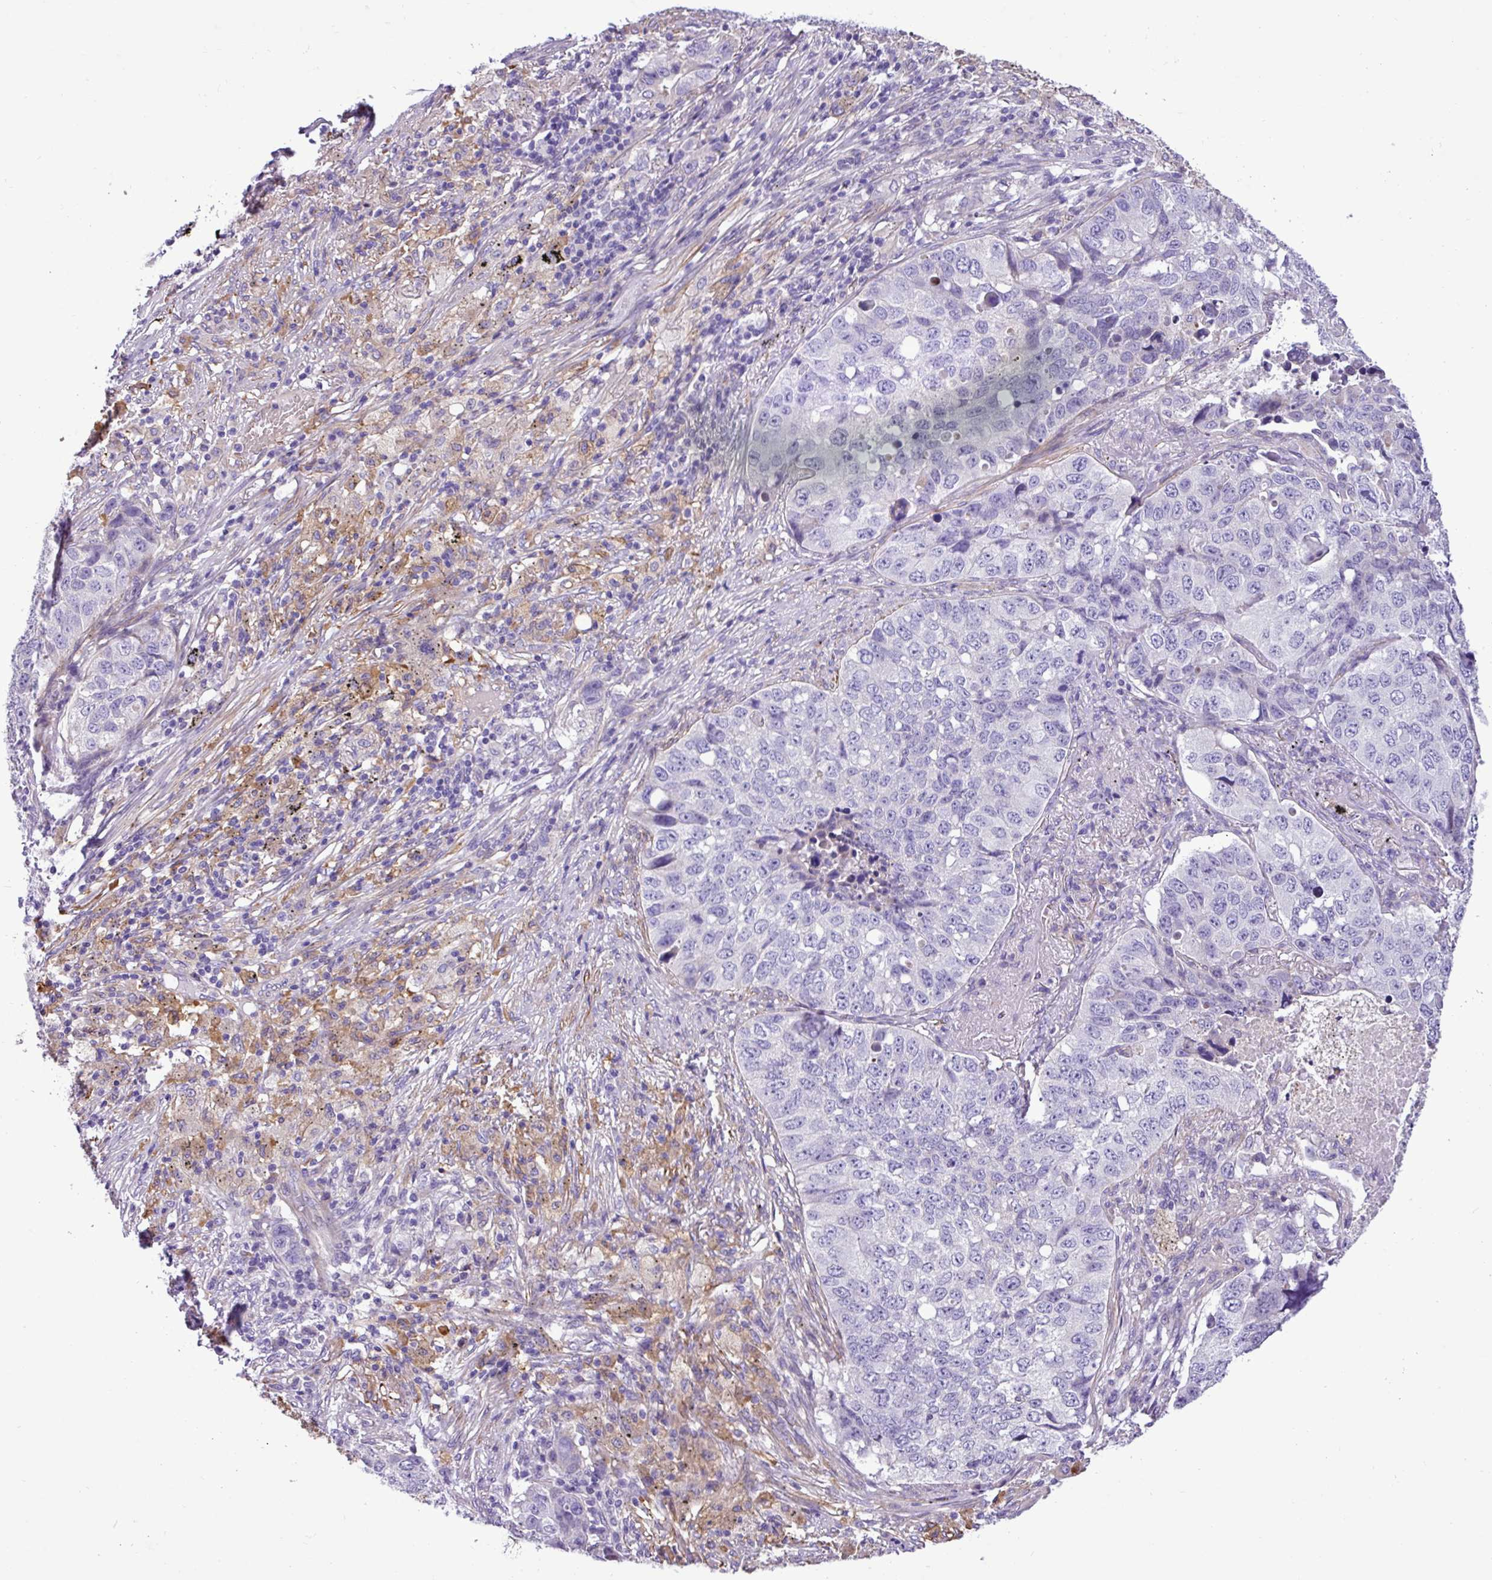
{"staining": {"intensity": "negative", "quantity": "none", "location": "none"}, "tissue": "lung cancer", "cell_type": "Tumor cells", "image_type": "cancer", "snomed": [{"axis": "morphology", "description": "Squamous cell carcinoma, NOS"}, {"axis": "topography", "description": "Lung"}], "caption": "Histopathology image shows no significant protein positivity in tumor cells of squamous cell carcinoma (lung).", "gene": "C11orf91", "patient": {"sex": "male", "age": 60}}